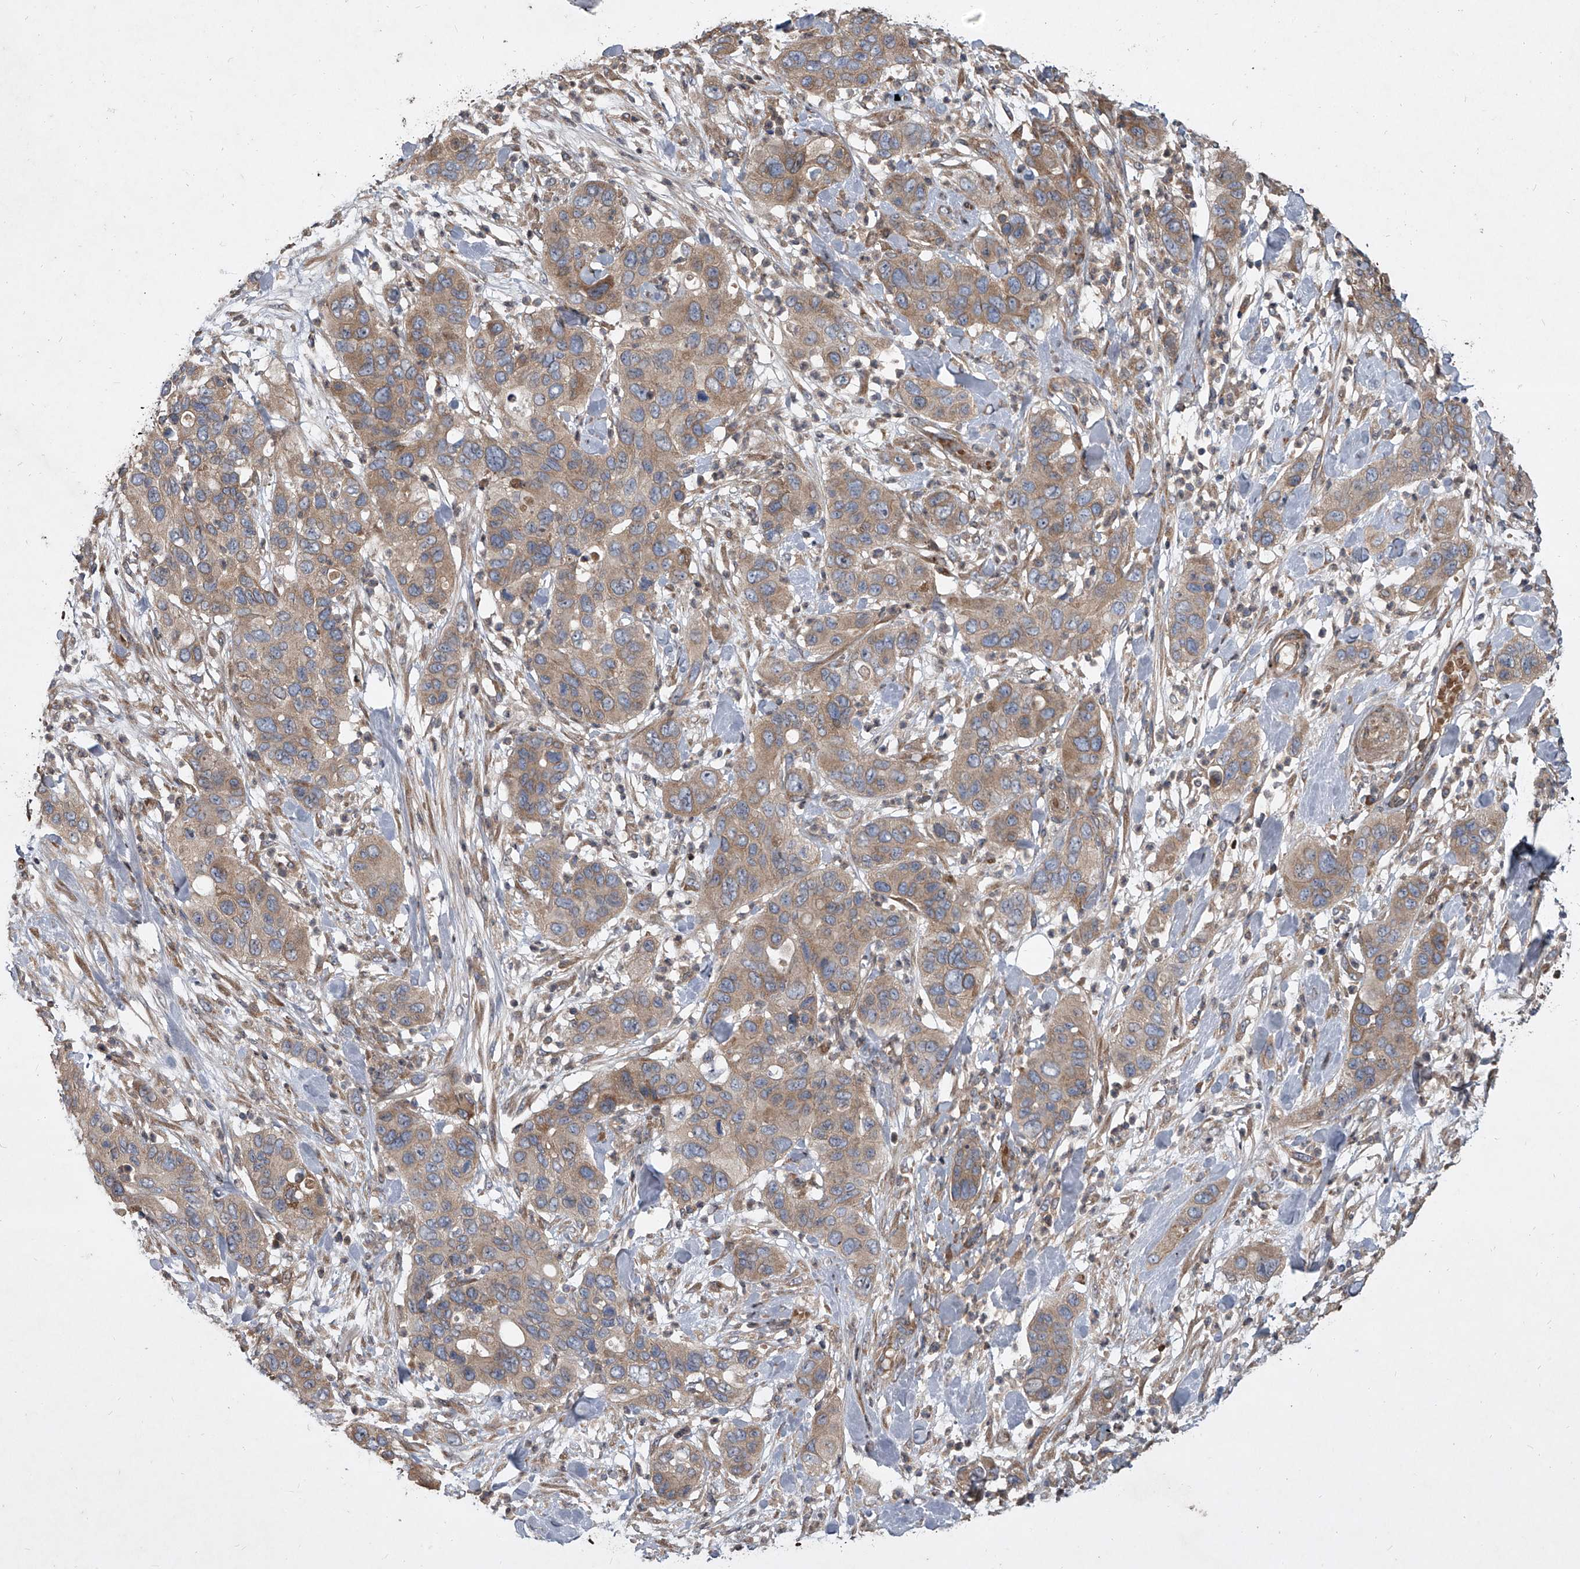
{"staining": {"intensity": "moderate", "quantity": ">75%", "location": "cytoplasmic/membranous"}, "tissue": "pancreatic cancer", "cell_type": "Tumor cells", "image_type": "cancer", "snomed": [{"axis": "morphology", "description": "Adenocarcinoma, NOS"}, {"axis": "topography", "description": "Pancreas"}], "caption": "Immunohistochemistry photomicrograph of human pancreatic adenocarcinoma stained for a protein (brown), which displays medium levels of moderate cytoplasmic/membranous staining in approximately >75% of tumor cells.", "gene": "EVA1C", "patient": {"sex": "female", "age": 71}}